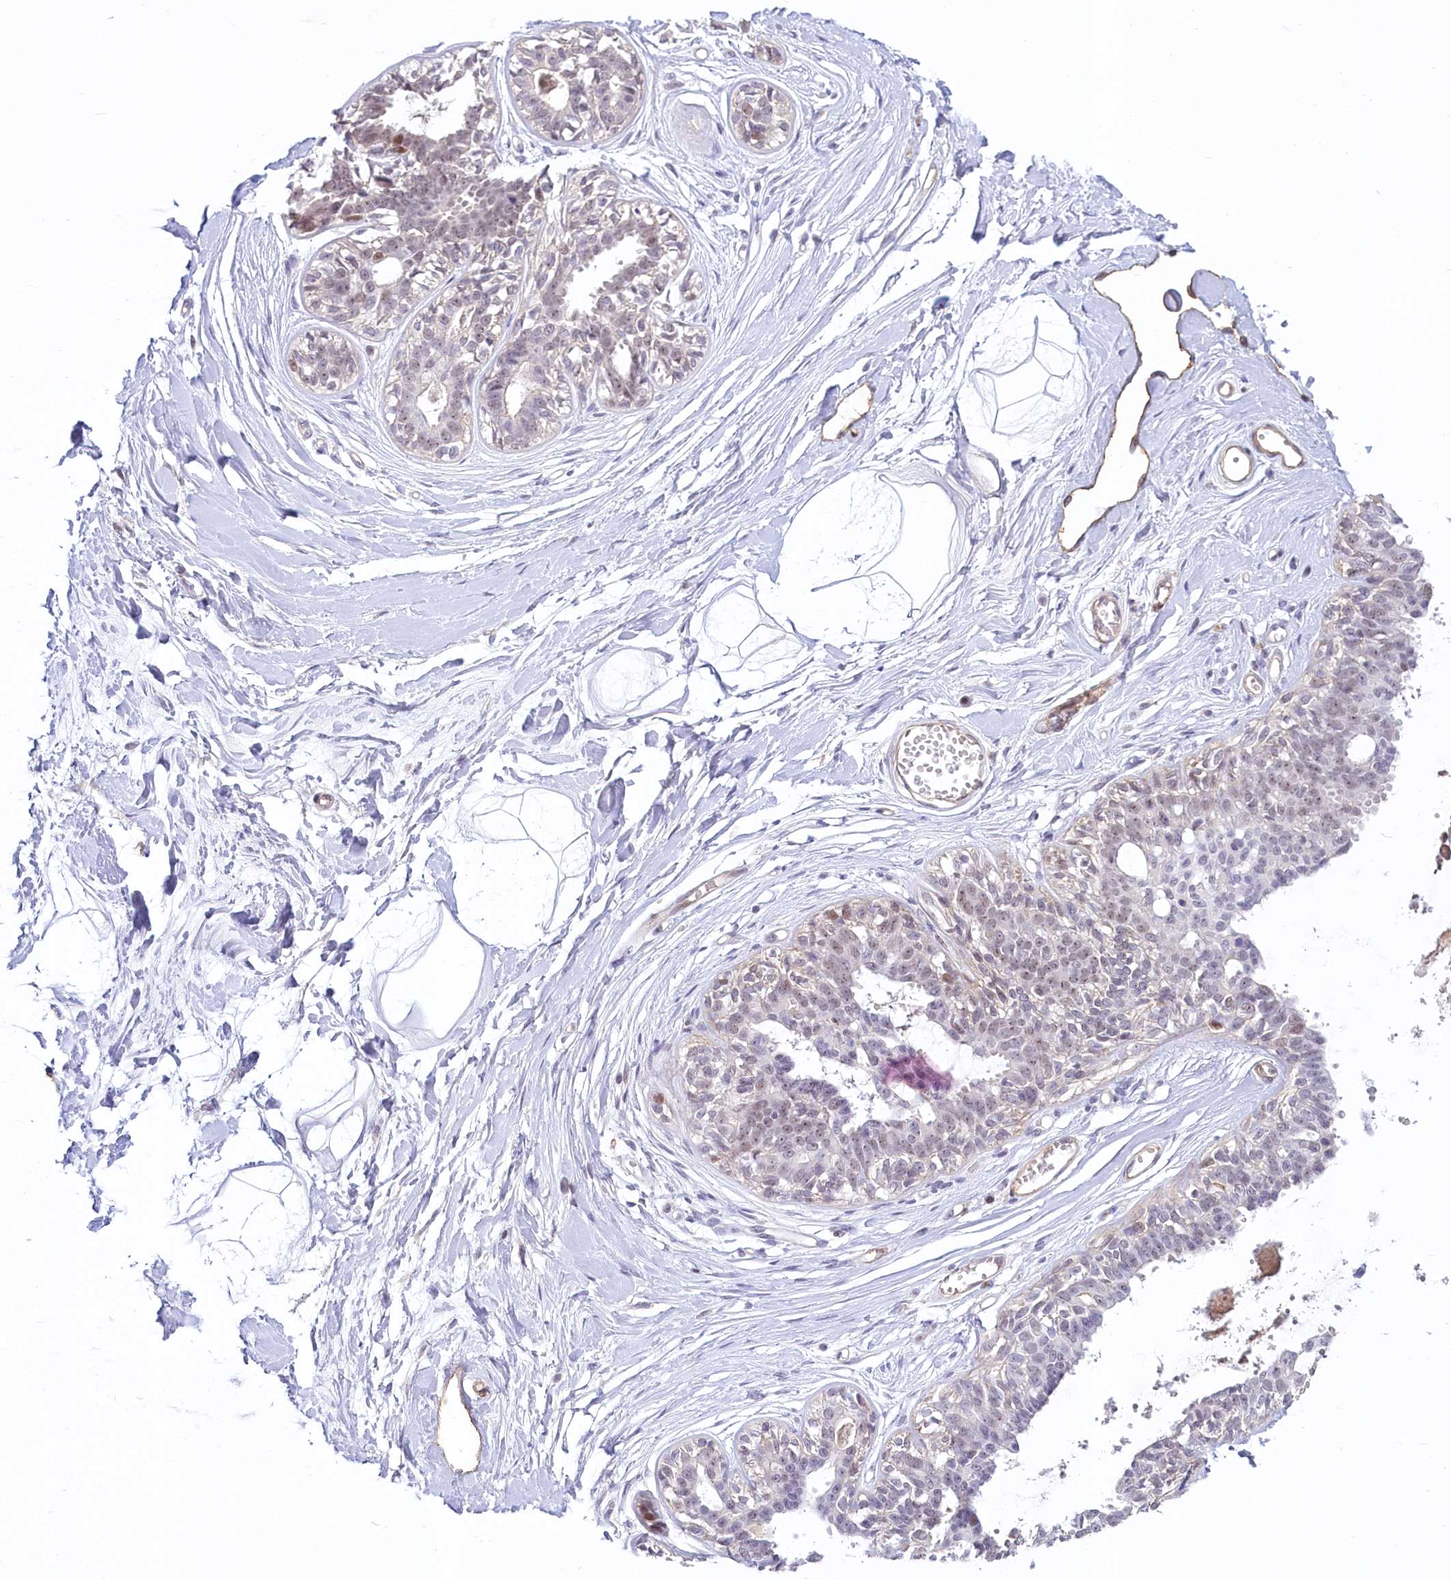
{"staining": {"intensity": "negative", "quantity": "none", "location": "none"}, "tissue": "breast", "cell_type": "Adipocytes", "image_type": "normal", "snomed": [{"axis": "morphology", "description": "Normal tissue, NOS"}, {"axis": "topography", "description": "Breast"}], "caption": "Immunohistochemistry photomicrograph of benign breast: breast stained with DAB displays no significant protein staining in adipocytes. Brightfield microscopy of immunohistochemistry stained with DAB (3,3'-diaminobenzidine) (brown) and hematoxylin (blue), captured at high magnification.", "gene": "PROCR", "patient": {"sex": "female", "age": 45}}